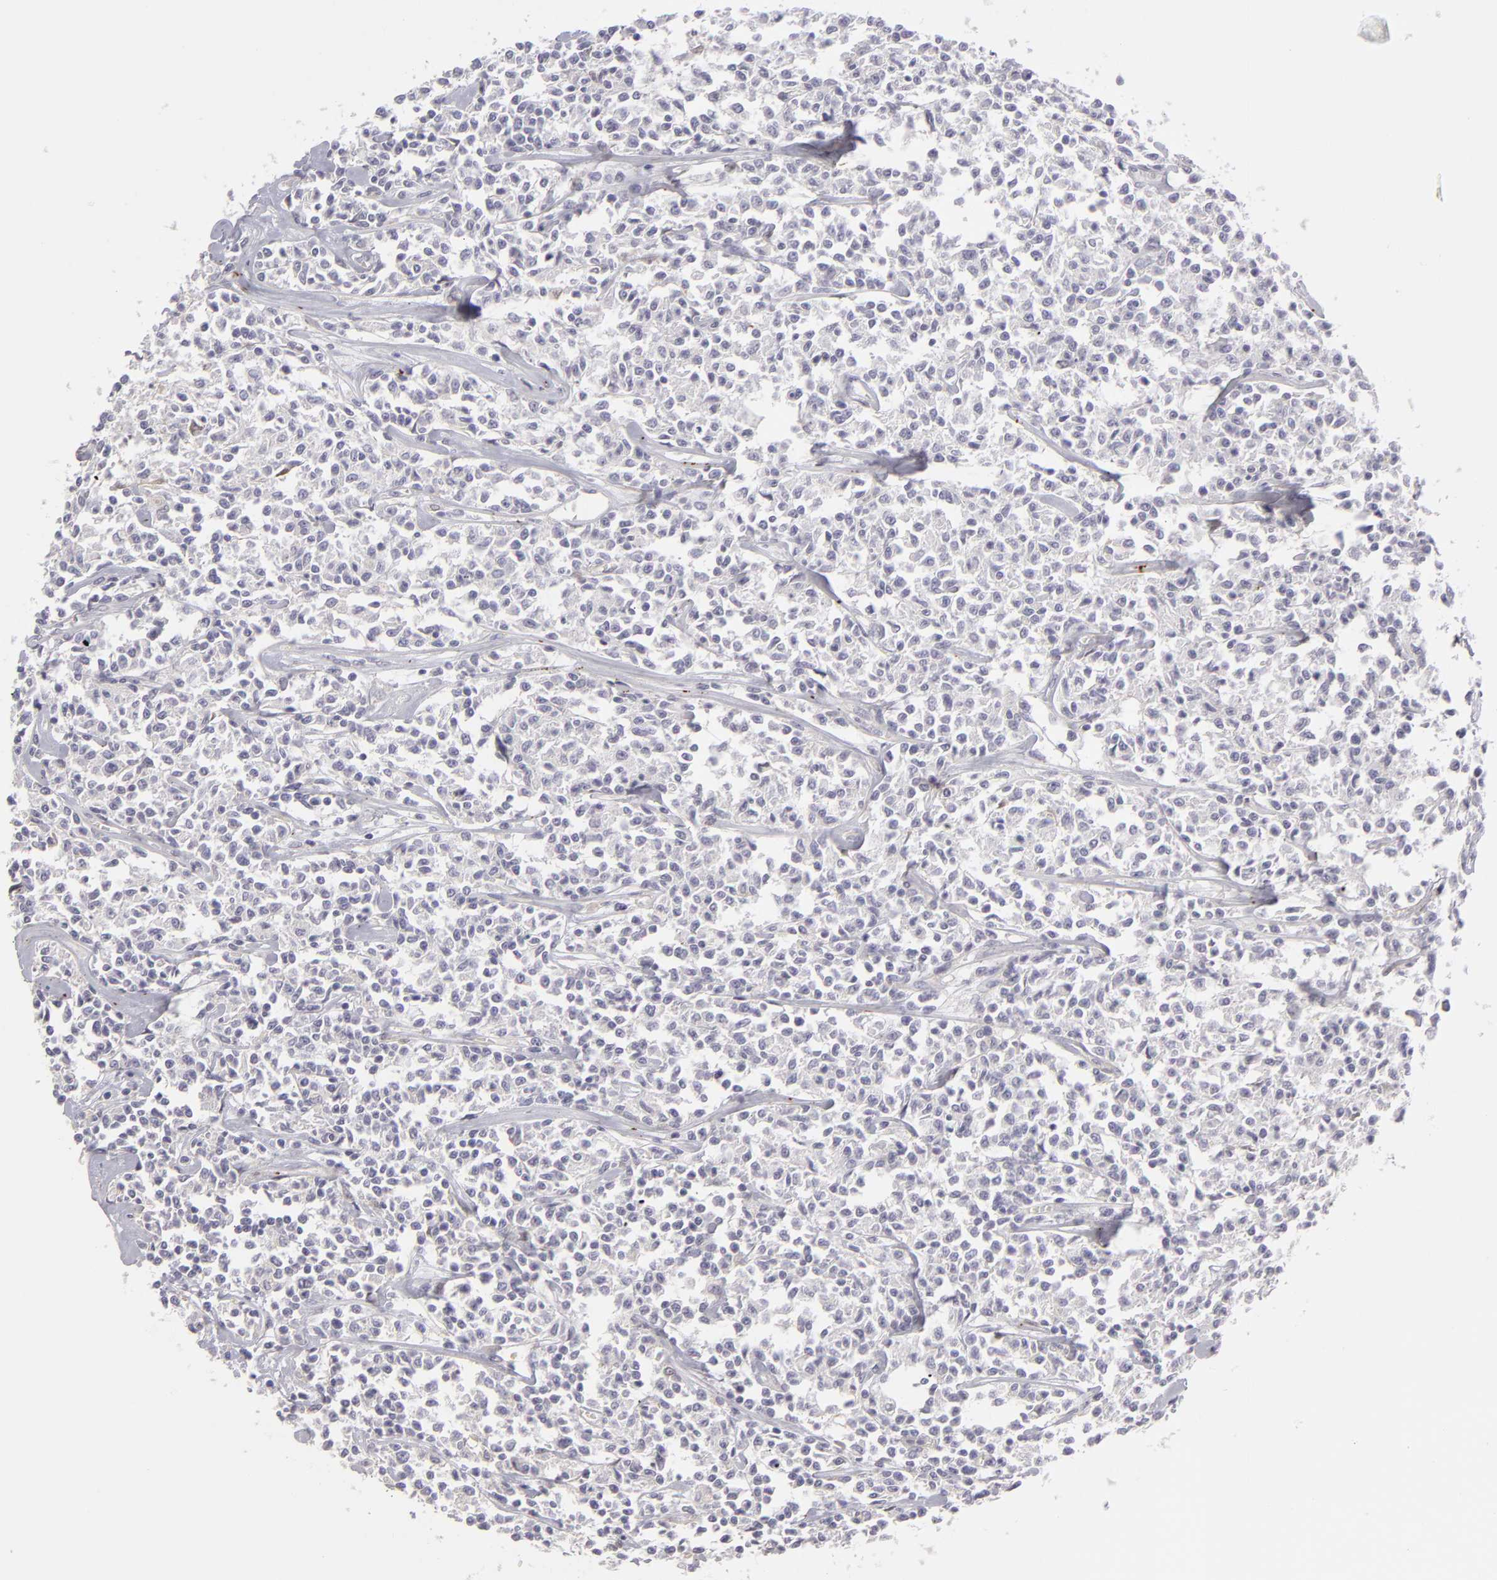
{"staining": {"intensity": "negative", "quantity": "none", "location": "none"}, "tissue": "lymphoma", "cell_type": "Tumor cells", "image_type": "cancer", "snomed": [{"axis": "morphology", "description": "Malignant lymphoma, non-Hodgkin's type, Low grade"}, {"axis": "topography", "description": "Small intestine"}], "caption": "This histopathology image is of lymphoma stained with immunohistochemistry to label a protein in brown with the nuclei are counter-stained blue. There is no staining in tumor cells.", "gene": "EFS", "patient": {"sex": "female", "age": 59}}